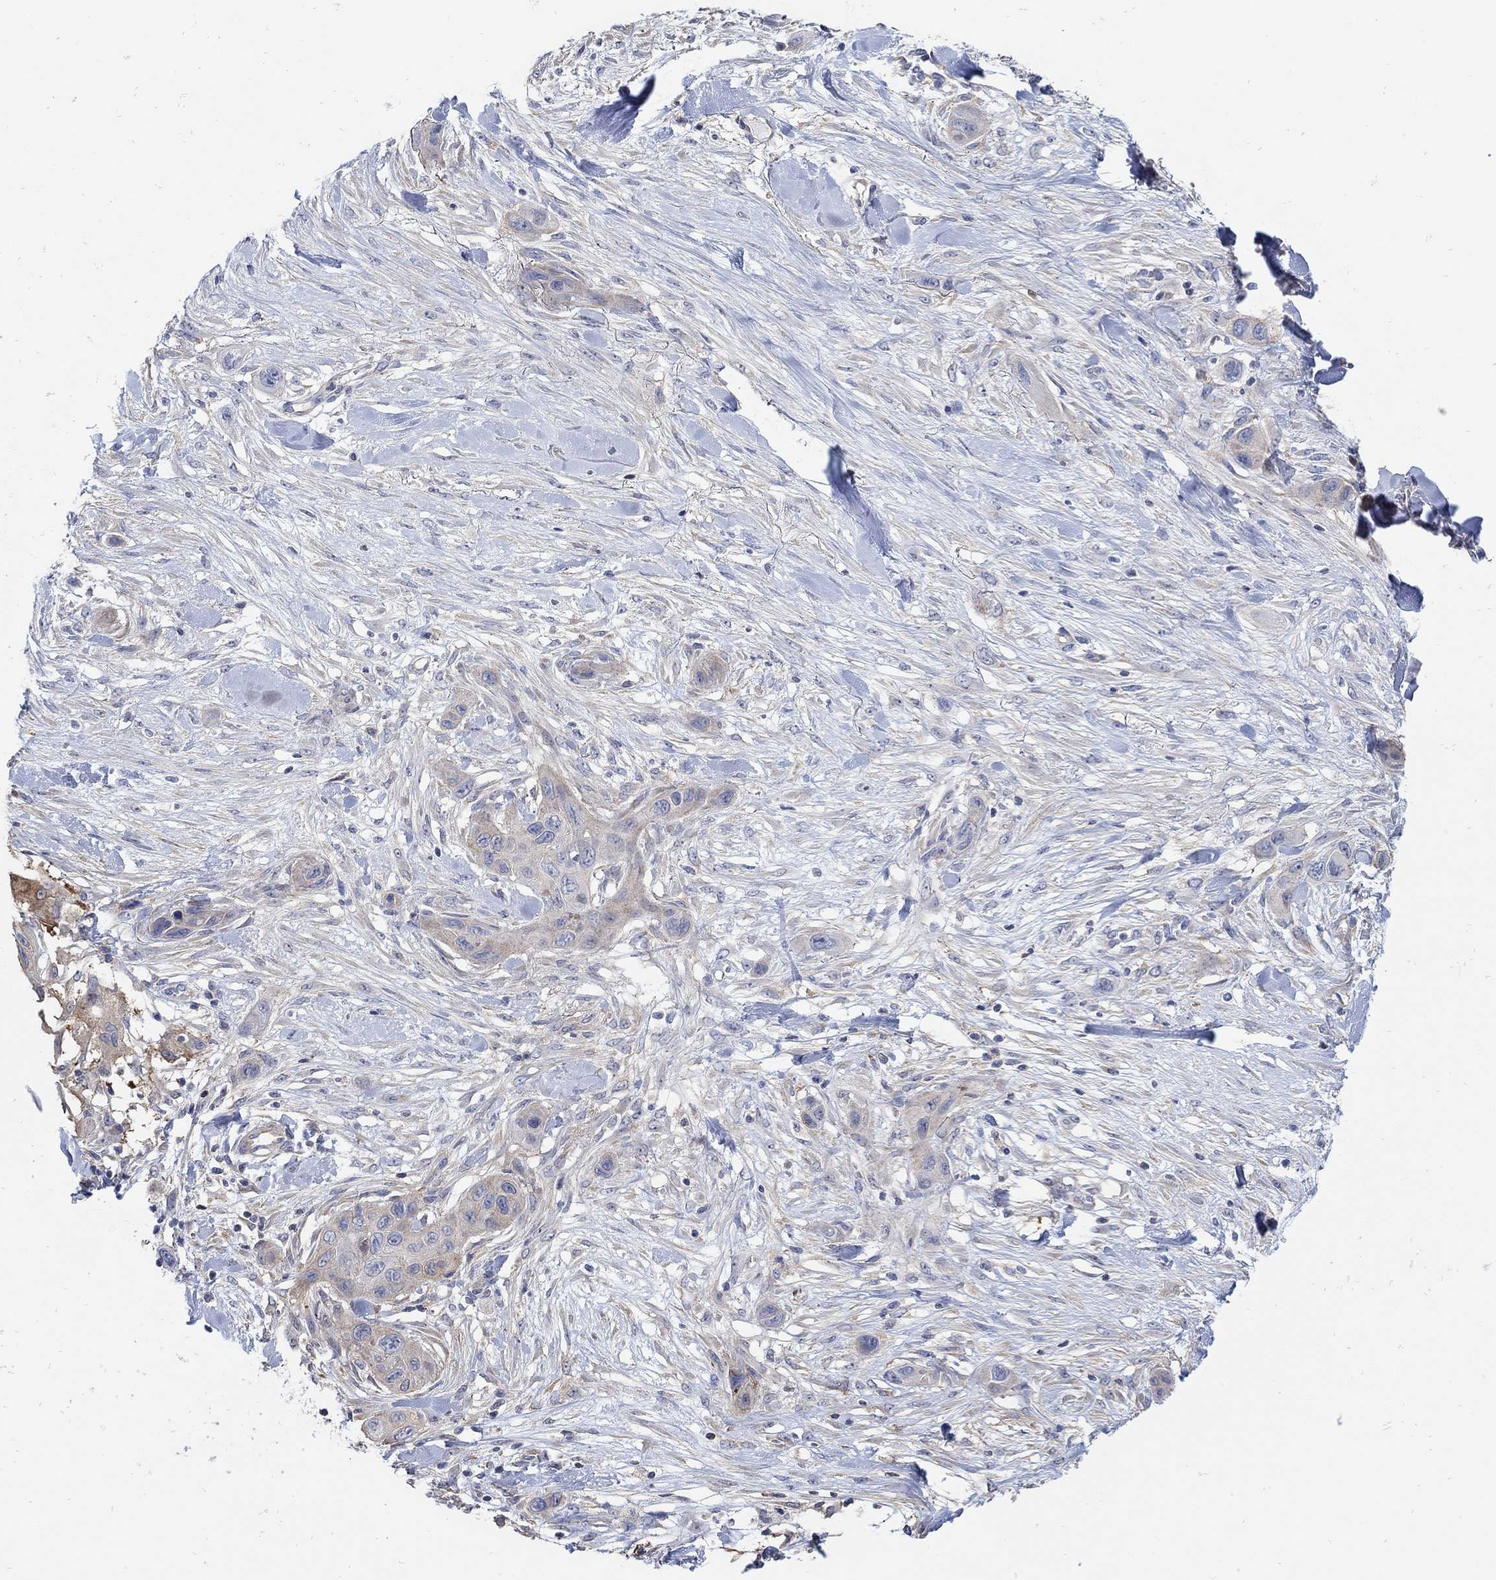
{"staining": {"intensity": "negative", "quantity": "none", "location": "none"}, "tissue": "skin cancer", "cell_type": "Tumor cells", "image_type": "cancer", "snomed": [{"axis": "morphology", "description": "Squamous cell carcinoma, NOS"}, {"axis": "topography", "description": "Skin"}], "caption": "Immunohistochemistry (IHC) of human skin cancer reveals no positivity in tumor cells.", "gene": "TEKT3", "patient": {"sex": "male", "age": 79}}